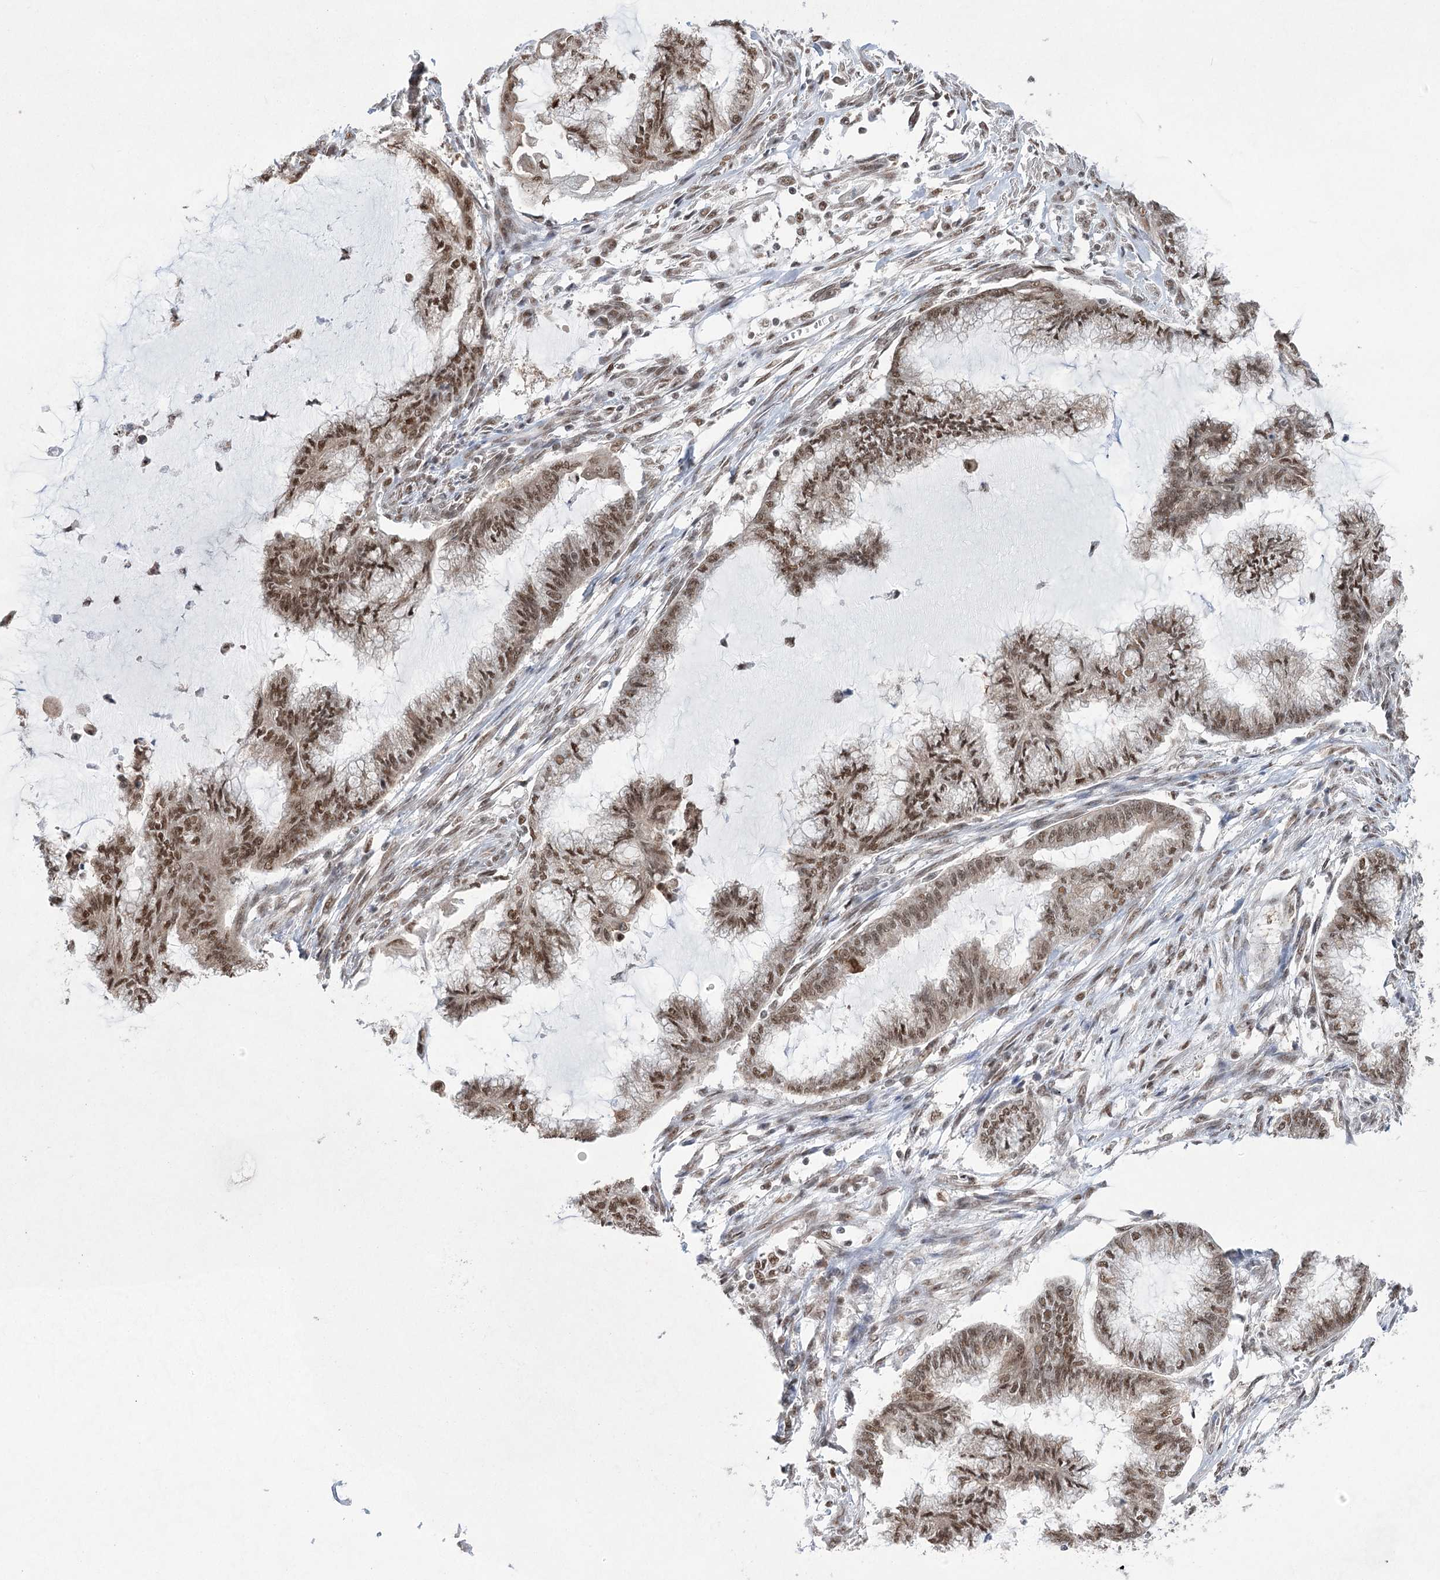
{"staining": {"intensity": "moderate", "quantity": ">75%", "location": "nuclear"}, "tissue": "endometrial cancer", "cell_type": "Tumor cells", "image_type": "cancer", "snomed": [{"axis": "morphology", "description": "Adenocarcinoma, NOS"}, {"axis": "topography", "description": "Endometrium"}], "caption": "The micrograph shows a brown stain indicating the presence of a protein in the nuclear of tumor cells in endometrial adenocarcinoma.", "gene": "ZCCHC8", "patient": {"sex": "female", "age": 86}}